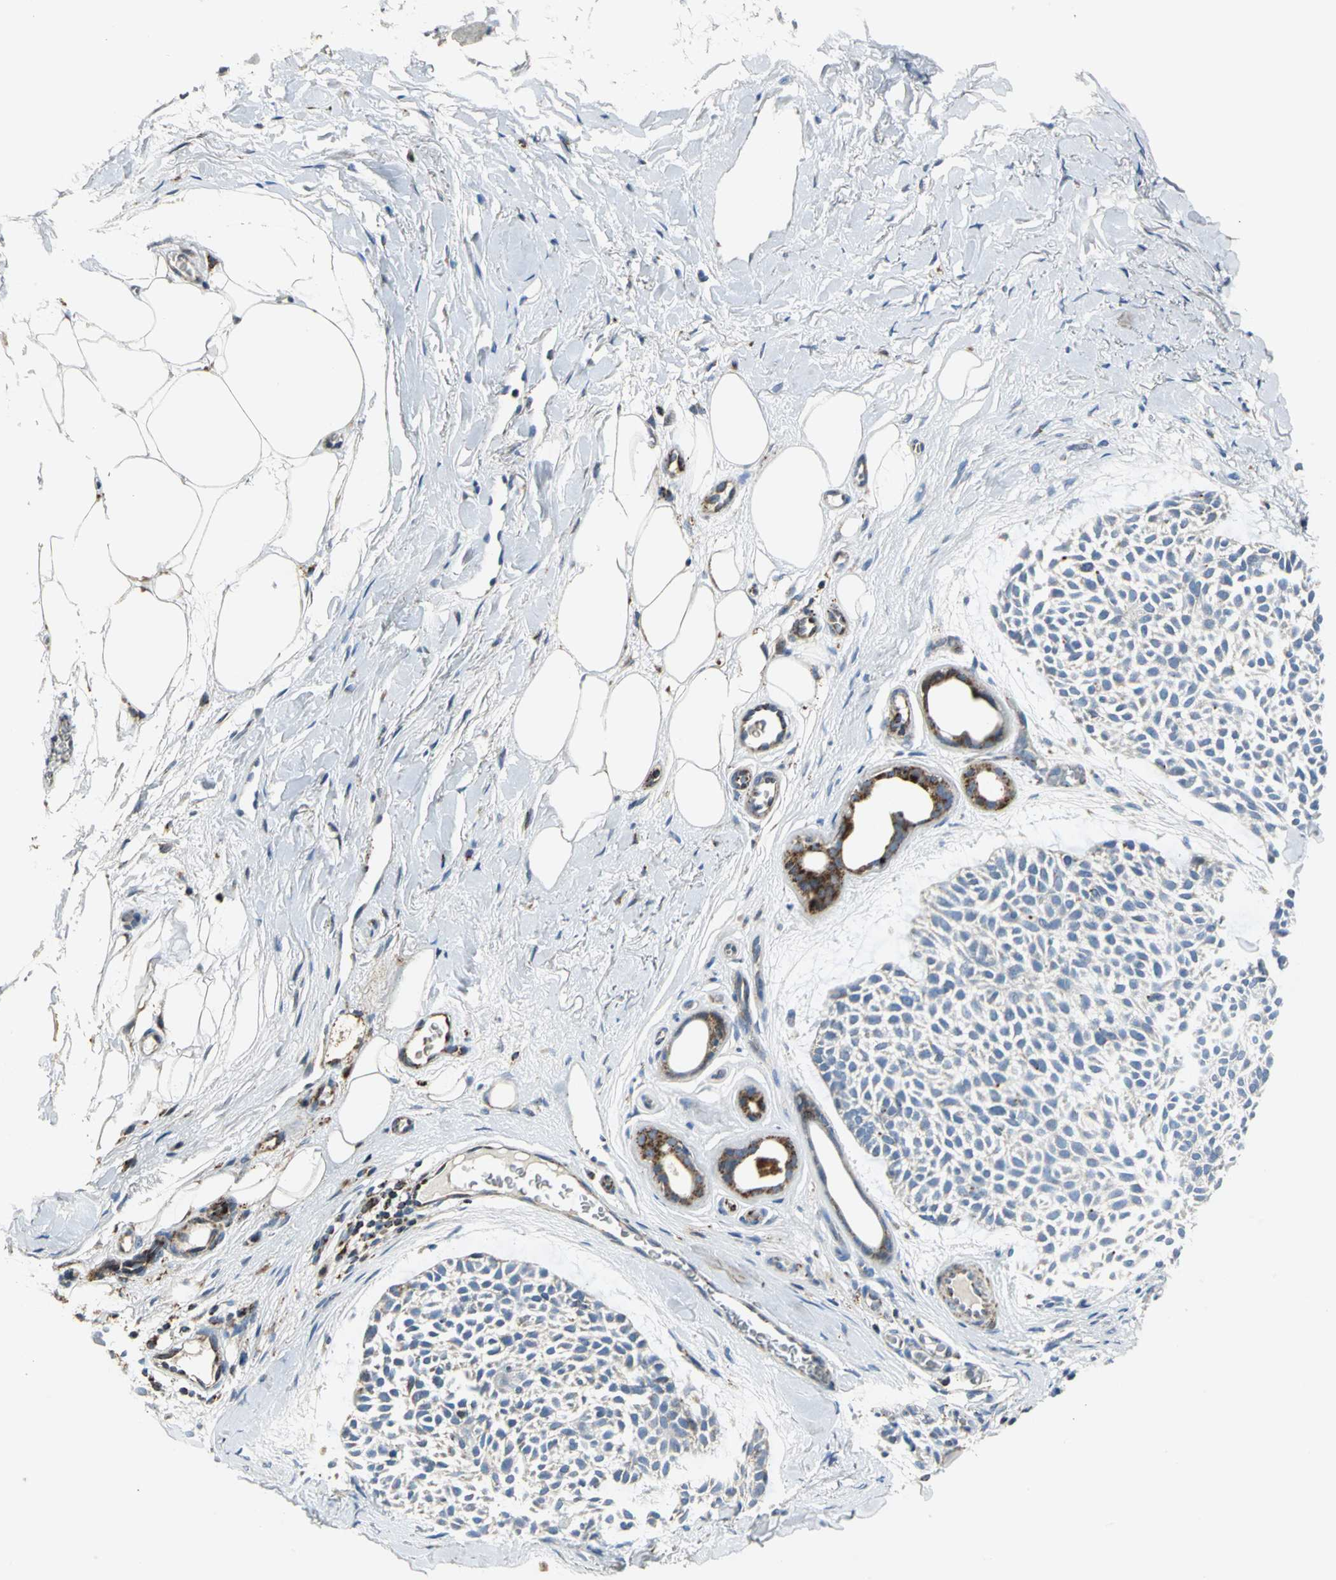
{"staining": {"intensity": "weak", "quantity": "<25%", "location": "cytoplasmic/membranous"}, "tissue": "skin cancer", "cell_type": "Tumor cells", "image_type": "cancer", "snomed": [{"axis": "morphology", "description": "Normal tissue, NOS"}, {"axis": "morphology", "description": "Basal cell carcinoma"}, {"axis": "topography", "description": "Skin"}], "caption": "Histopathology image shows no protein positivity in tumor cells of skin cancer (basal cell carcinoma) tissue.", "gene": "SPPL2B", "patient": {"sex": "female", "age": 70}}